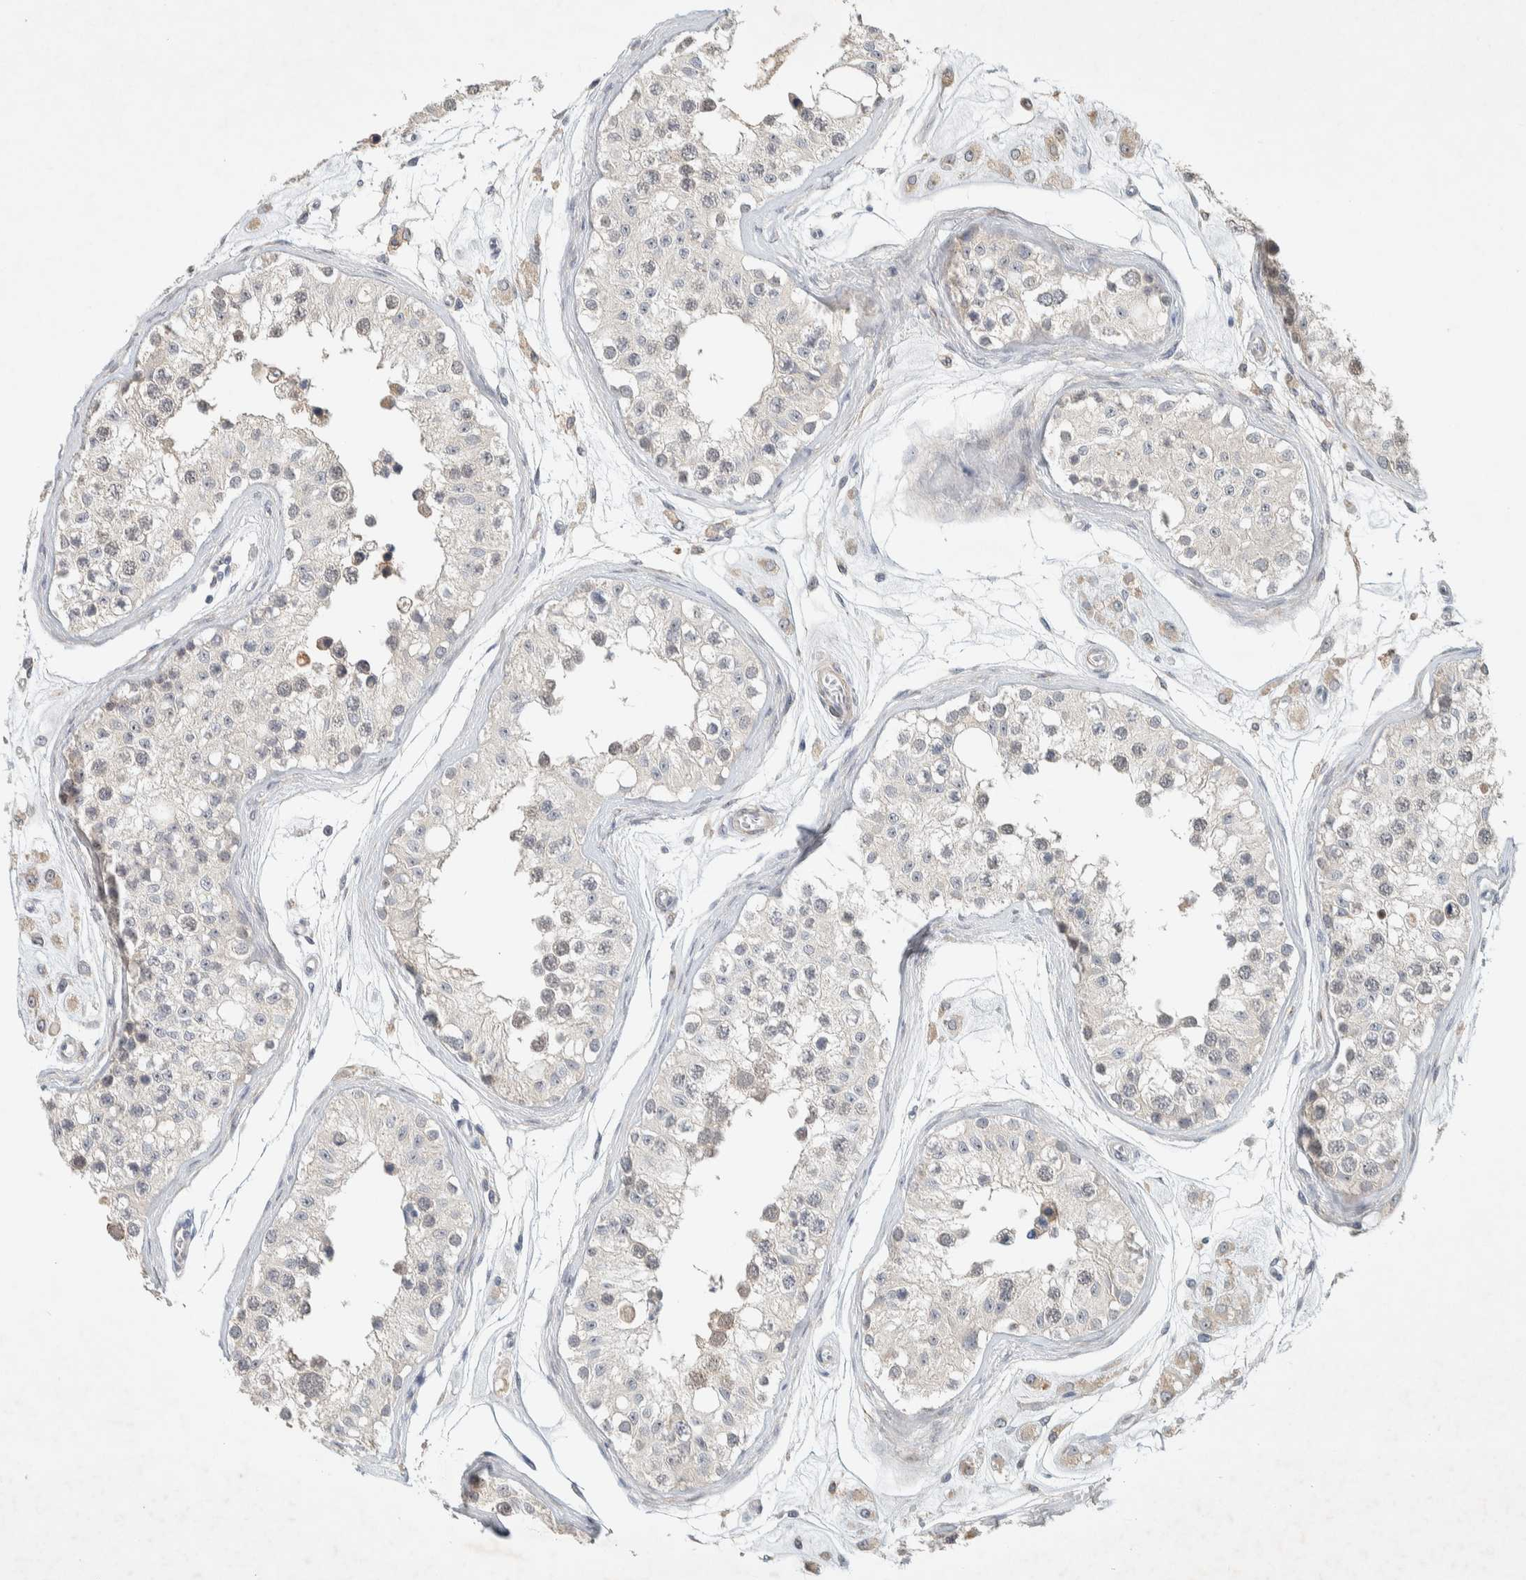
{"staining": {"intensity": "weak", "quantity": "<25%", "location": "nuclear"}, "tissue": "testis", "cell_type": "Cells in seminiferous ducts", "image_type": "normal", "snomed": [{"axis": "morphology", "description": "Normal tissue, NOS"}, {"axis": "morphology", "description": "Adenocarcinoma, metastatic, NOS"}, {"axis": "topography", "description": "Testis"}], "caption": "Cells in seminiferous ducts show no significant protein expression in normal testis.", "gene": "KLHL40", "patient": {"sex": "male", "age": 26}}